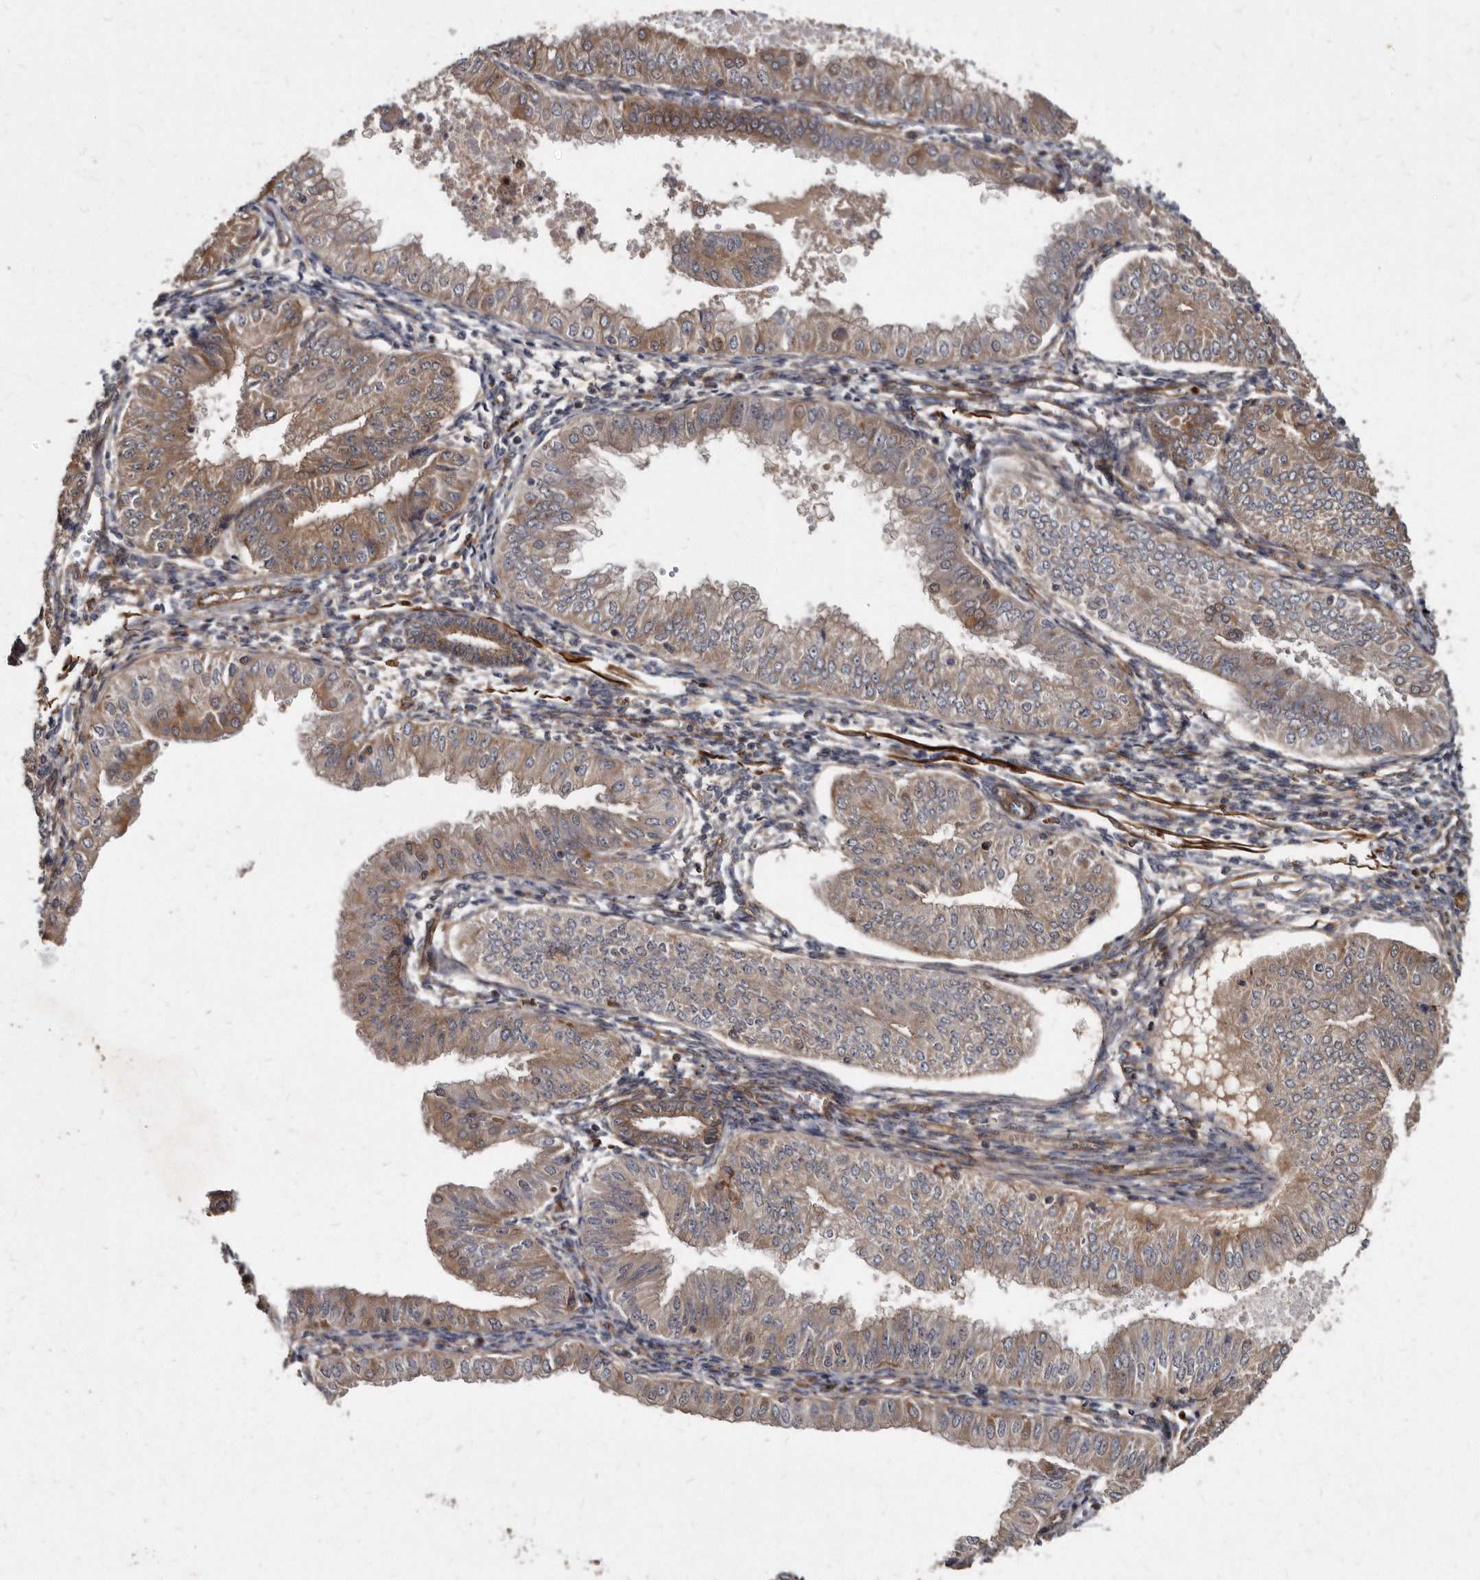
{"staining": {"intensity": "weak", "quantity": ">75%", "location": "cytoplasmic/membranous"}, "tissue": "endometrial cancer", "cell_type": "Tumor cells", "image_type": "cancer", "snomed": [{"axis": "morphology", "description": "Normal tissue, NOS"}, {"axis": "morphology", "description": "Adenocarcinoma, NOS"}, {"axis": "topography", "description": "Endometrium"}], "caption": "Weak cytoplasmic/membranous staining for a protein is appreciated in about >75% of tumor cells of endometrial cancer (adenocarcinoma) using immunohistochemistry.", "gene": "KCTD20", "patient": {"sex": "female", "age": 53}}